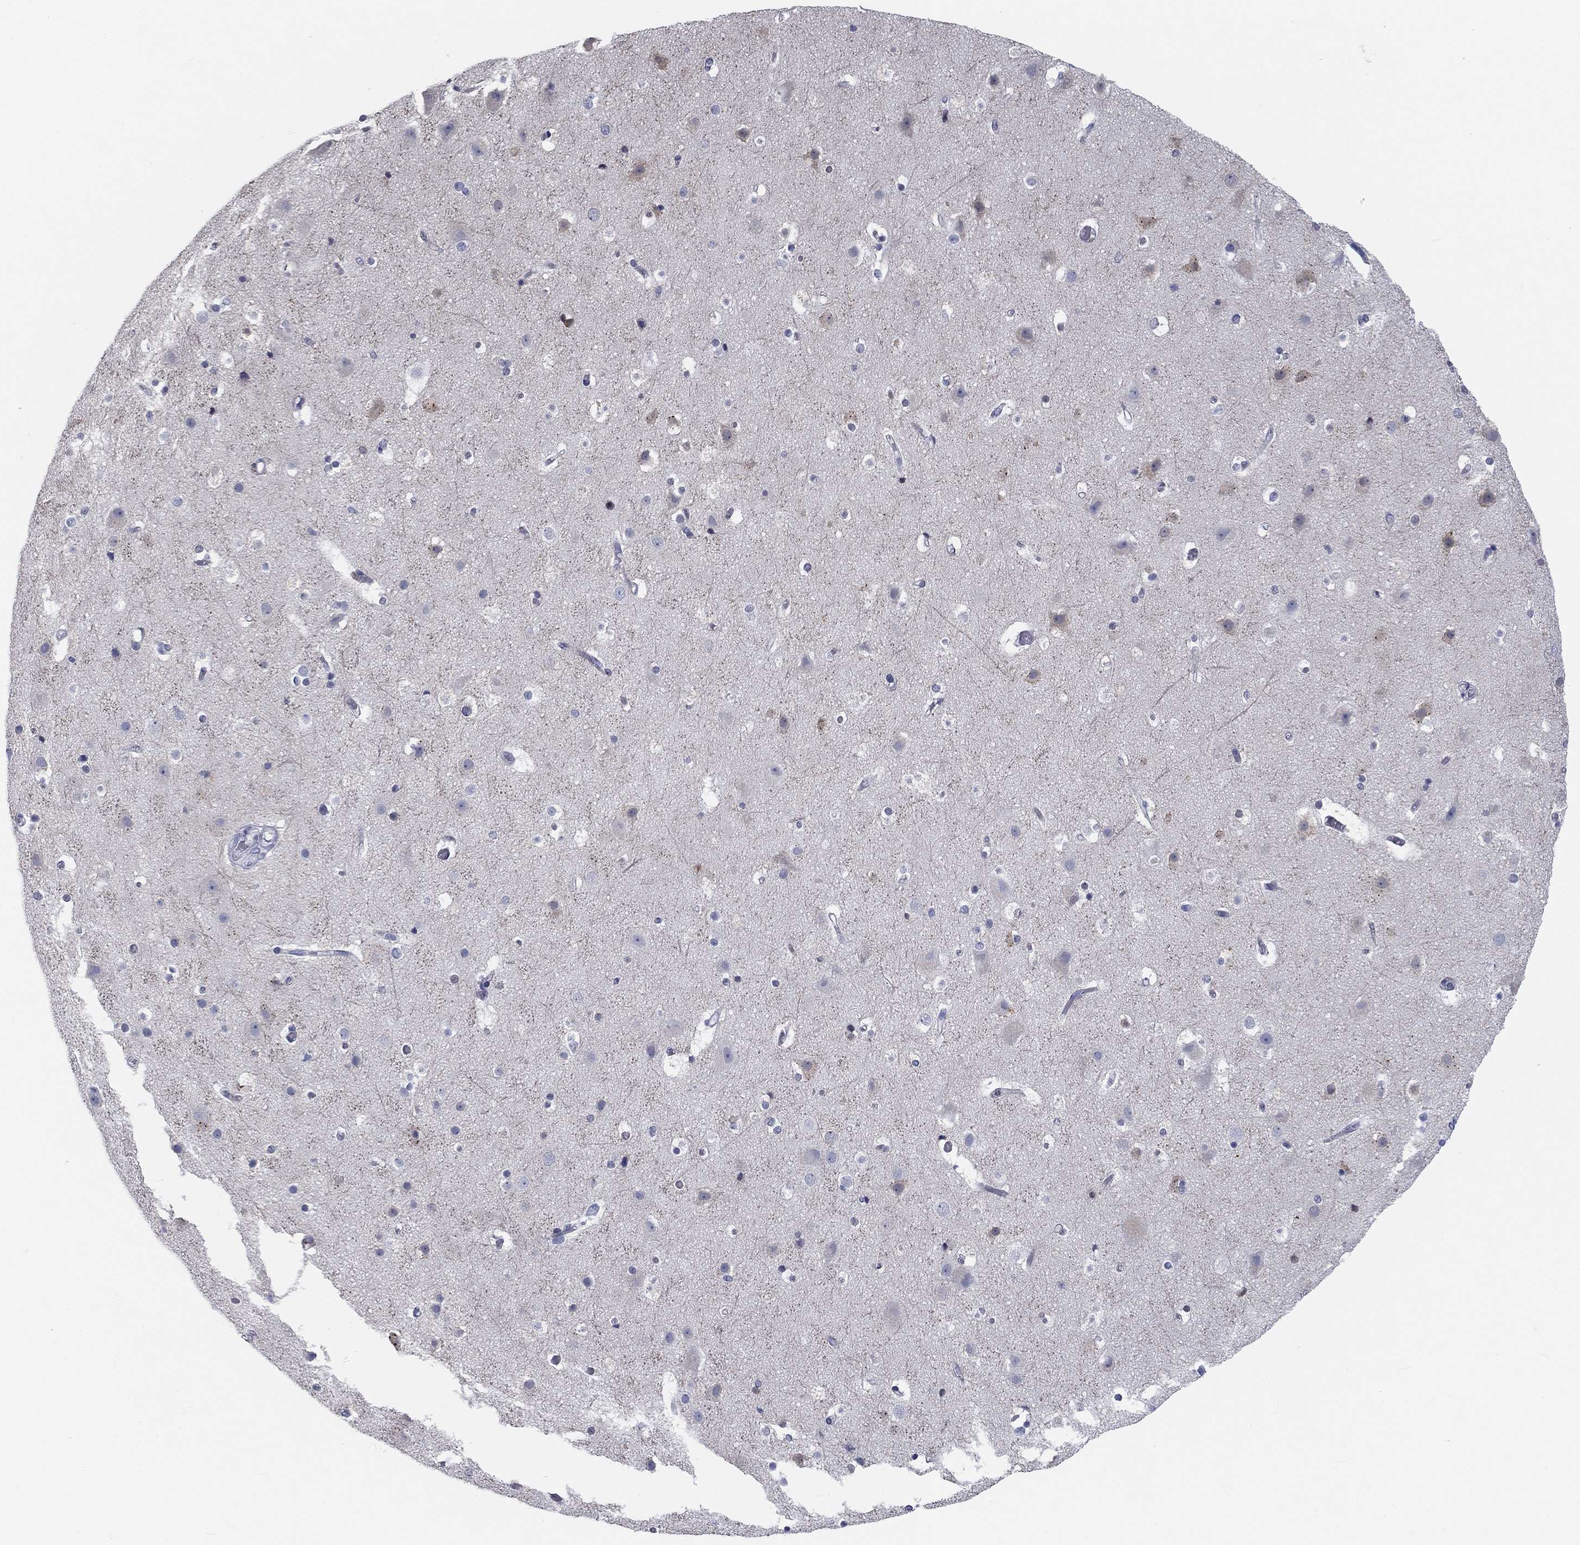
{"staining": {"intensity": "negative", "quantity": "none", "location": "none"}, "tissue": "cerebral cortex", "cell_type": "Endothelial cells", "image_type": "normal", "snomed": [{"axis": "morphology", "description": "Normal tissue, NOS"}, {"axis": "topography", "description": "Cerebral cortex"}], "caption": "The photomicrograph reveals no staining of endothelial cells in benign cerebral cortex.", "gene": "CALB1", "patient": {"sex": "female", "age": 52}}